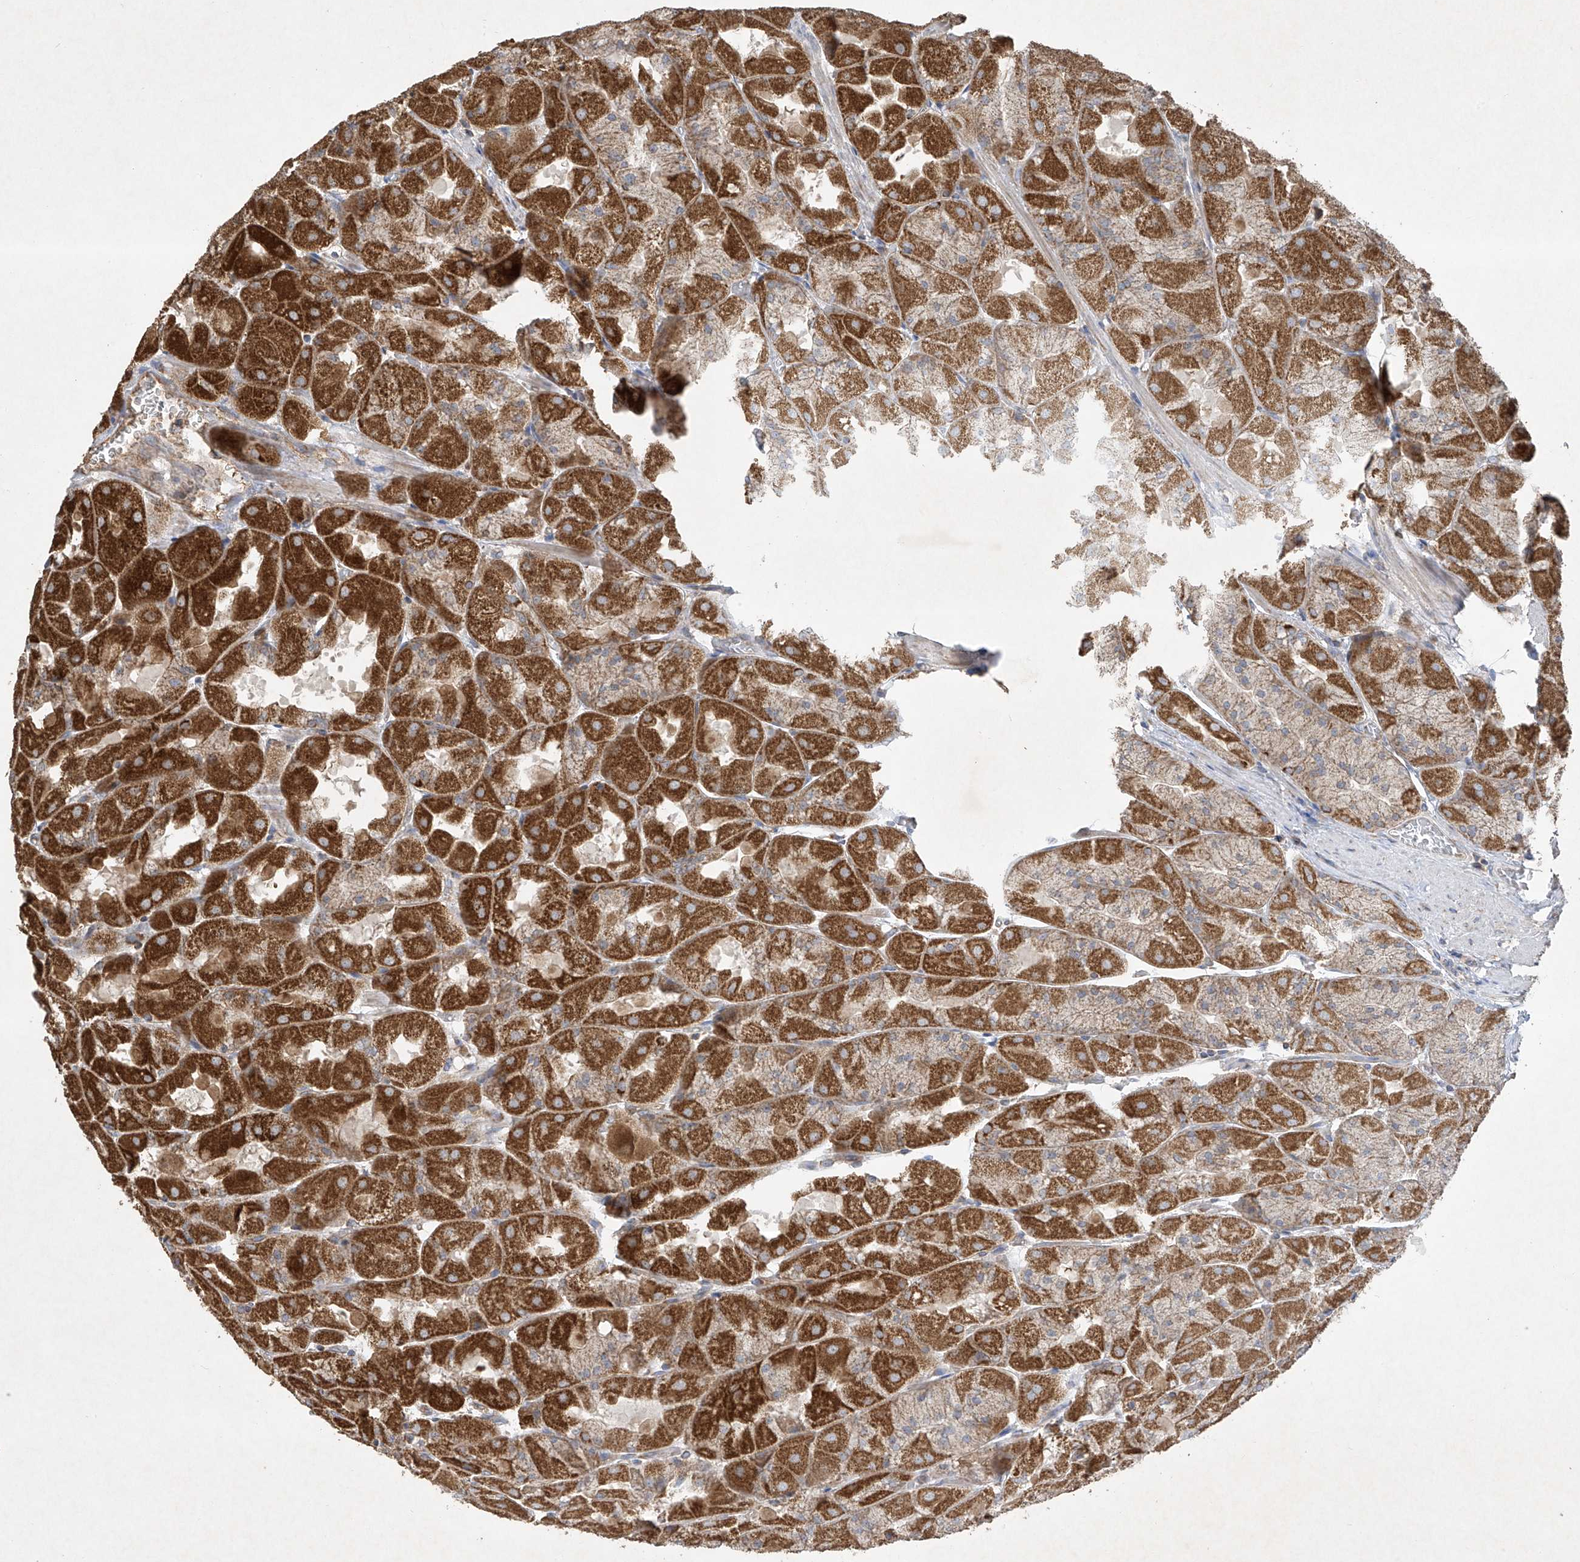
{"staining": {"intensity": "strong", "quantity": ">75%", "location": "cytoplasmic/membranous"}, "tissue": "stomach", "cell_type": "Glandular cells", "image_type": "normal", "snomed": [{"axis": "morphology", "description": "Normal tissue, NOS"}, {"axis": "topography", "description": "Stomach"}], "caption": "Immunohistochemical staining of benign human stomach displays strong cytoplasmic/membranous protein expression in approximately >75% of glandular cells.", "gene": "UQCC1", "patient": {"sex": "female", "age": 61}}